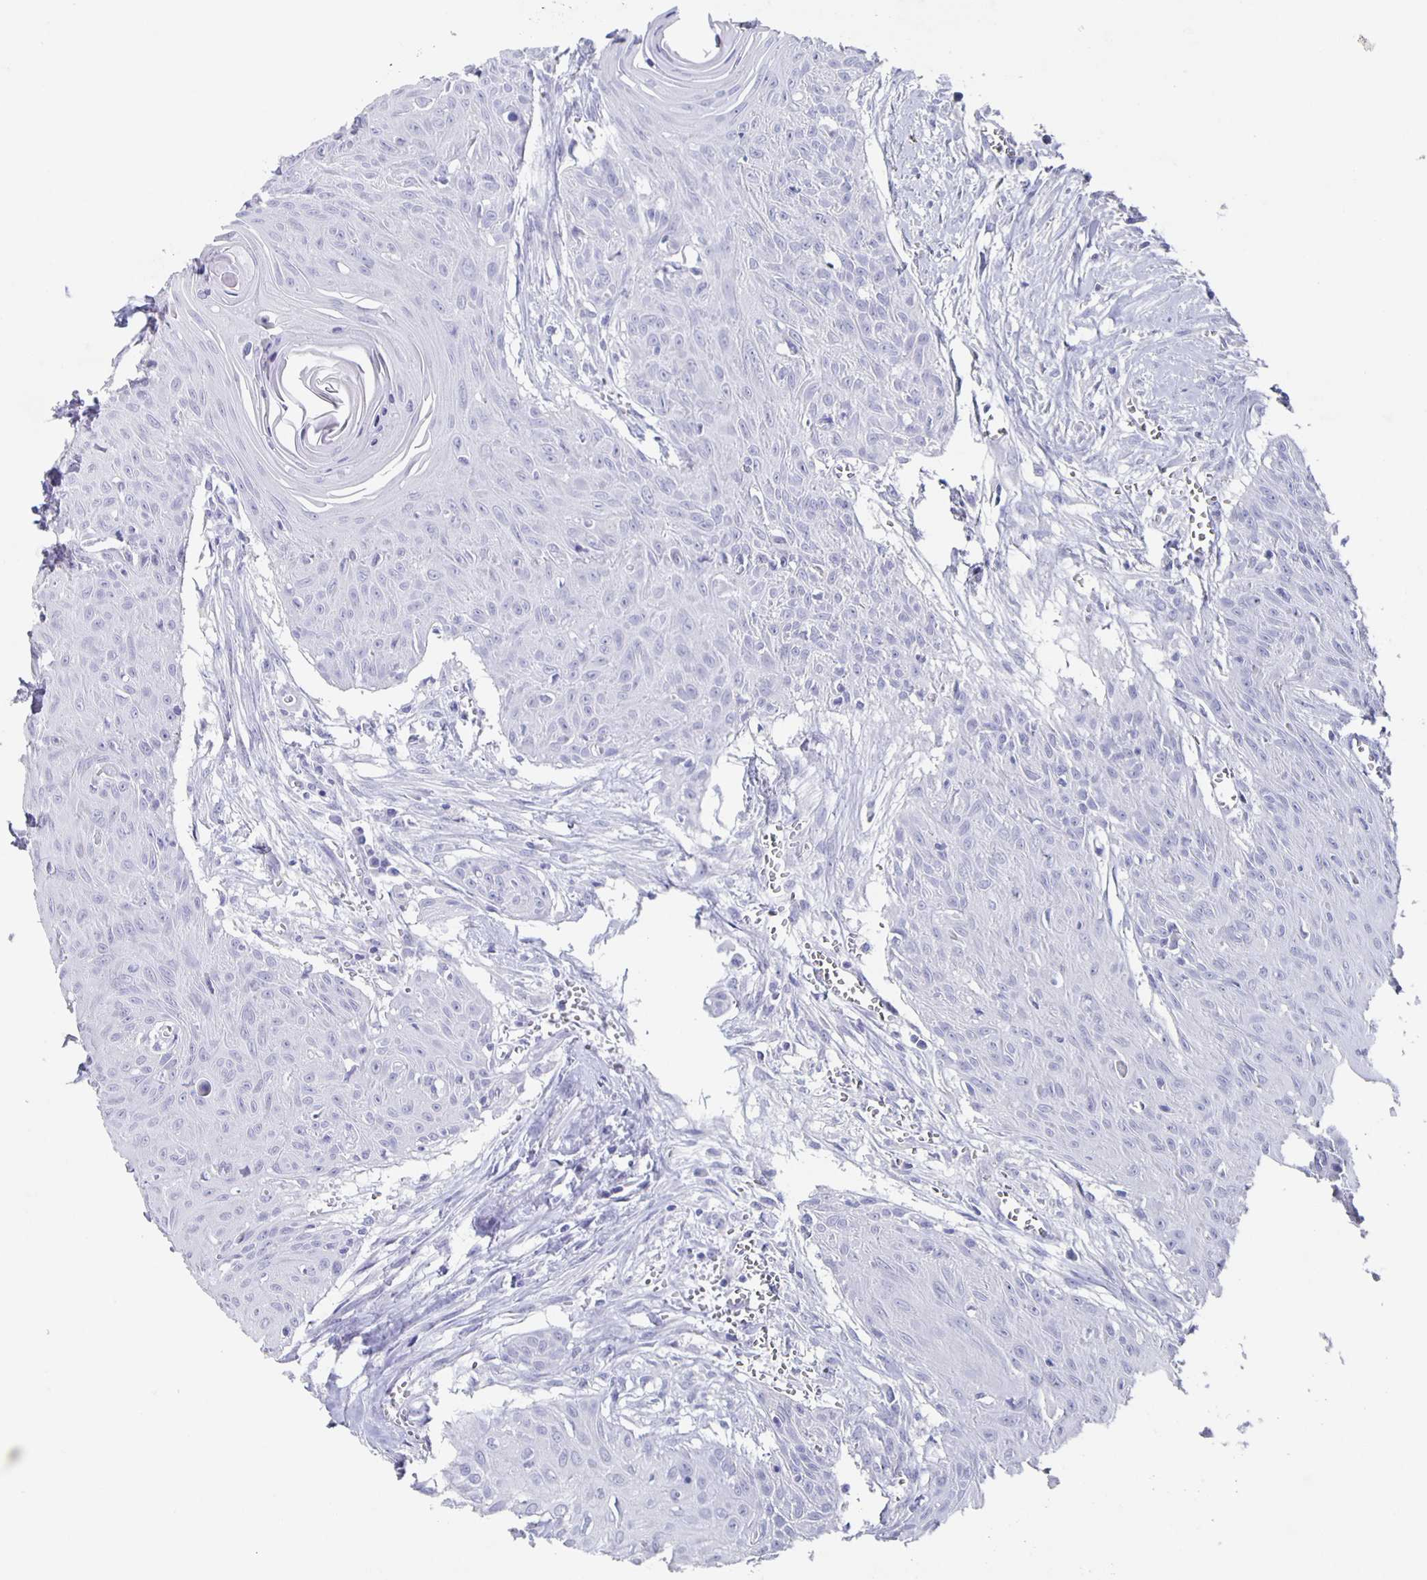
{"staining": {"intensity": "negative", "quantity": "none", "location": "none"}, "tissue": "head and neck cancer", "cell_type": "Tumor cells", "image_type": "cancer", "snomed": [{"axis": "morphology", "description": "Squamous cell carcinoma, NOS"}, {"axis": "topography", "description": "Lymph node"}, {"axis": "topography", "description": "Salivary gland"}, {"axis": "topography", "description": "Head-Neck"}], "caption": "Tumor cells show no significant protein staining in head and neck cancer (squamous cell carcinoma). (DAB immunohistochemistry (IHC), high magnification).", "gene": "SLC34A2", "patient": {"sex": "female", "age": 74}}